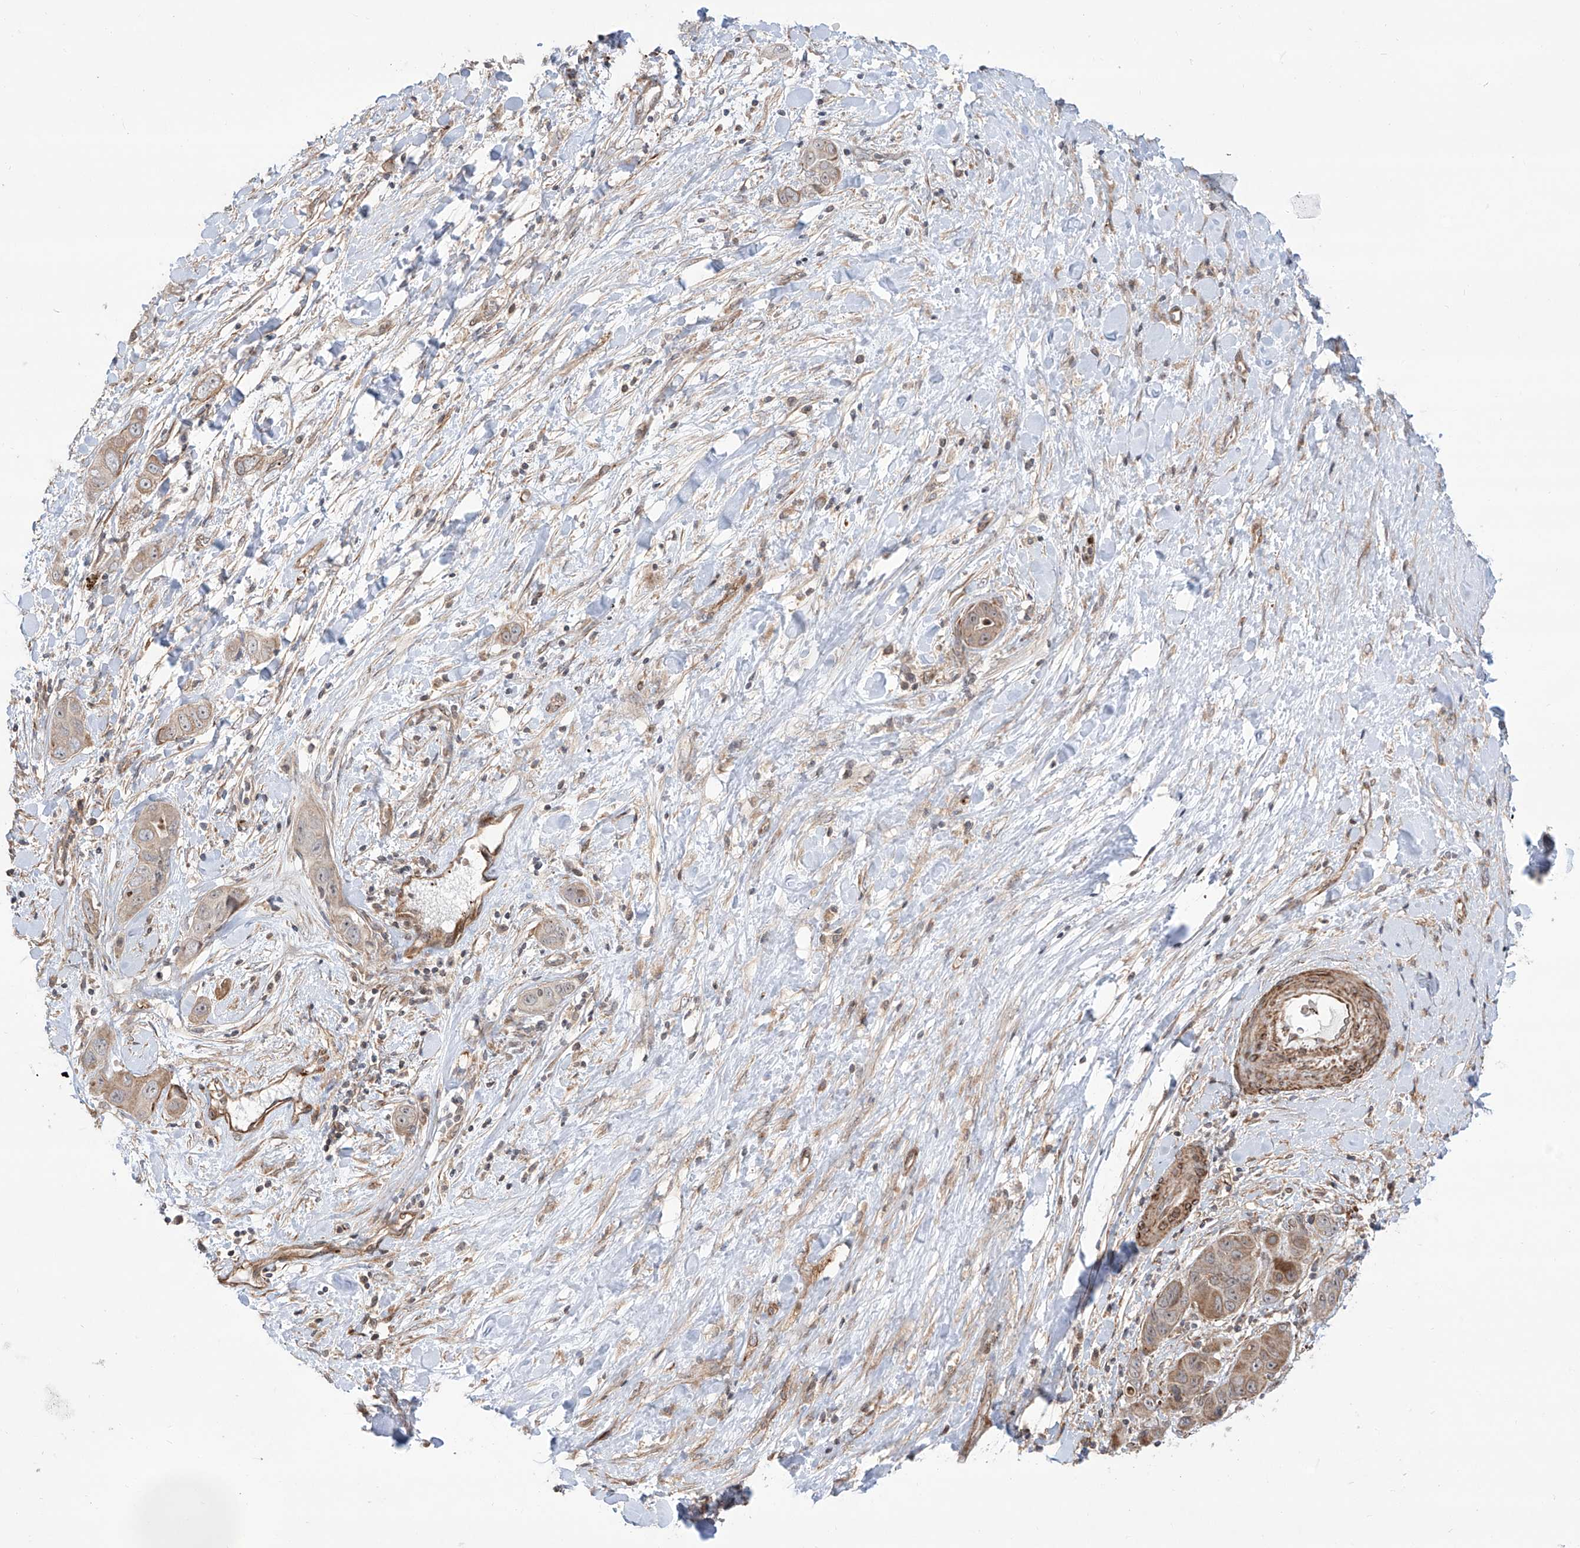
{"staining": {"intensity": "weak", "quantity": ">75%", "location": "cytoplasmic/membranous"}, "tissue": "liver cancer", "cell_type": "Tumor cells", "image_type": "cancer", "snomed": [{"axis": "morphology", "description": "Cholangiocarcinoma"}, {"axis": "topography", "description": "Liver"}], "caption": "This is an image of IHC staining of cholangiocarcinoma (liver), which shows weak expression in the cytoplasmic/membranous of tumor cells.", "gene": "APAF1", "patient": {"sex": "female", "age": 52}}